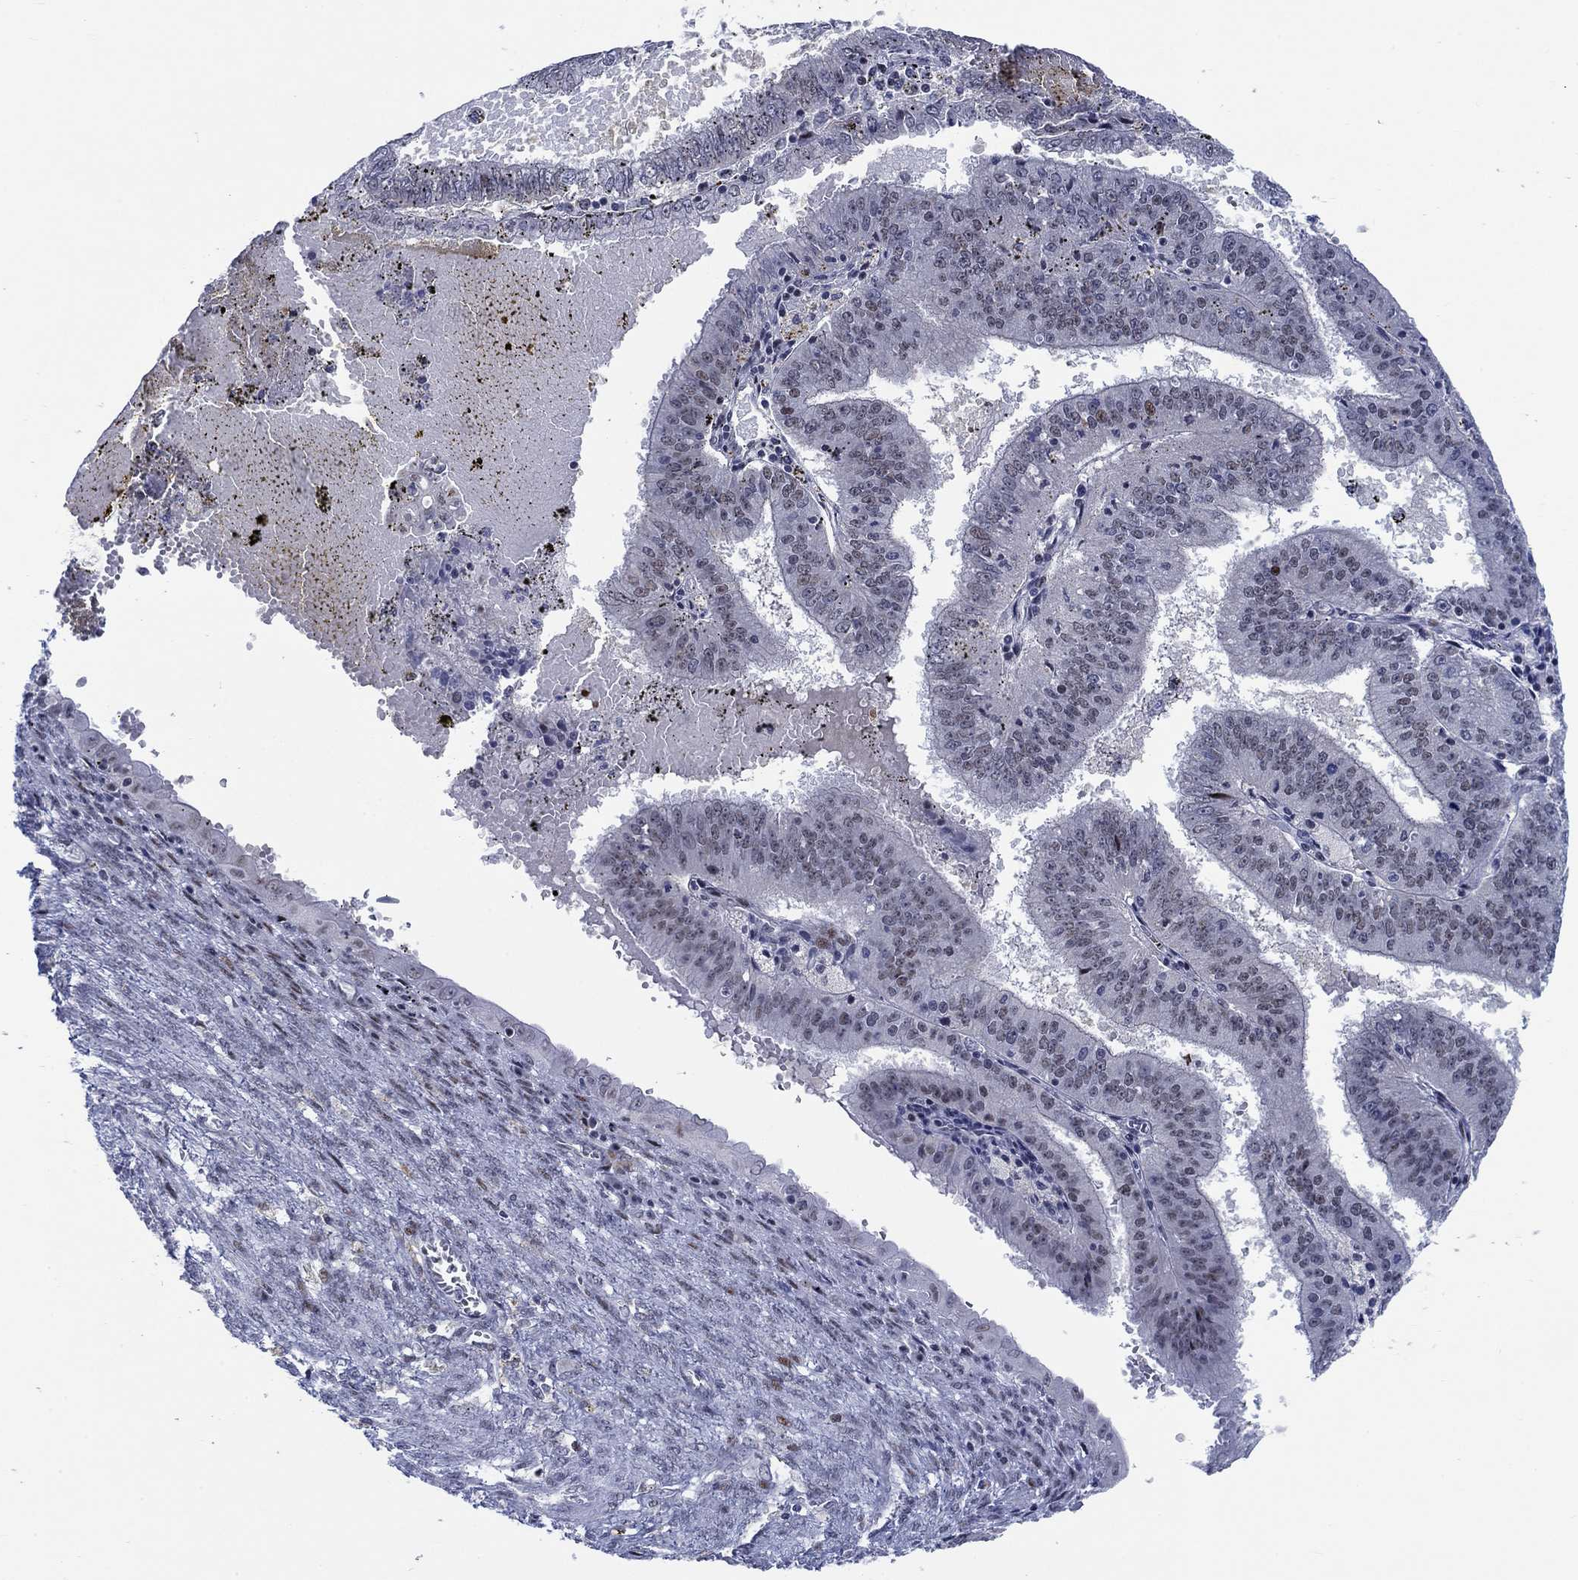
{"staining": {"intensity": "negative", "quantity": "none", "location": "none"}, "tissue": "endometrial cancer", "cell_type": "Tumor cells", "image_type": "cancer", "snomed": [{"axis": "morphology", "description": "Adenocarcinoma, NOS"}, {"axis": "topography", "description": "Endometrium"}], "caption": "Adenocarcinoma (endometrial) was stained to show a protein in brown. There is no significant staining in tumor cells.", "gene": "NEU3", "patient": {"sex": "female", "age": 66}}